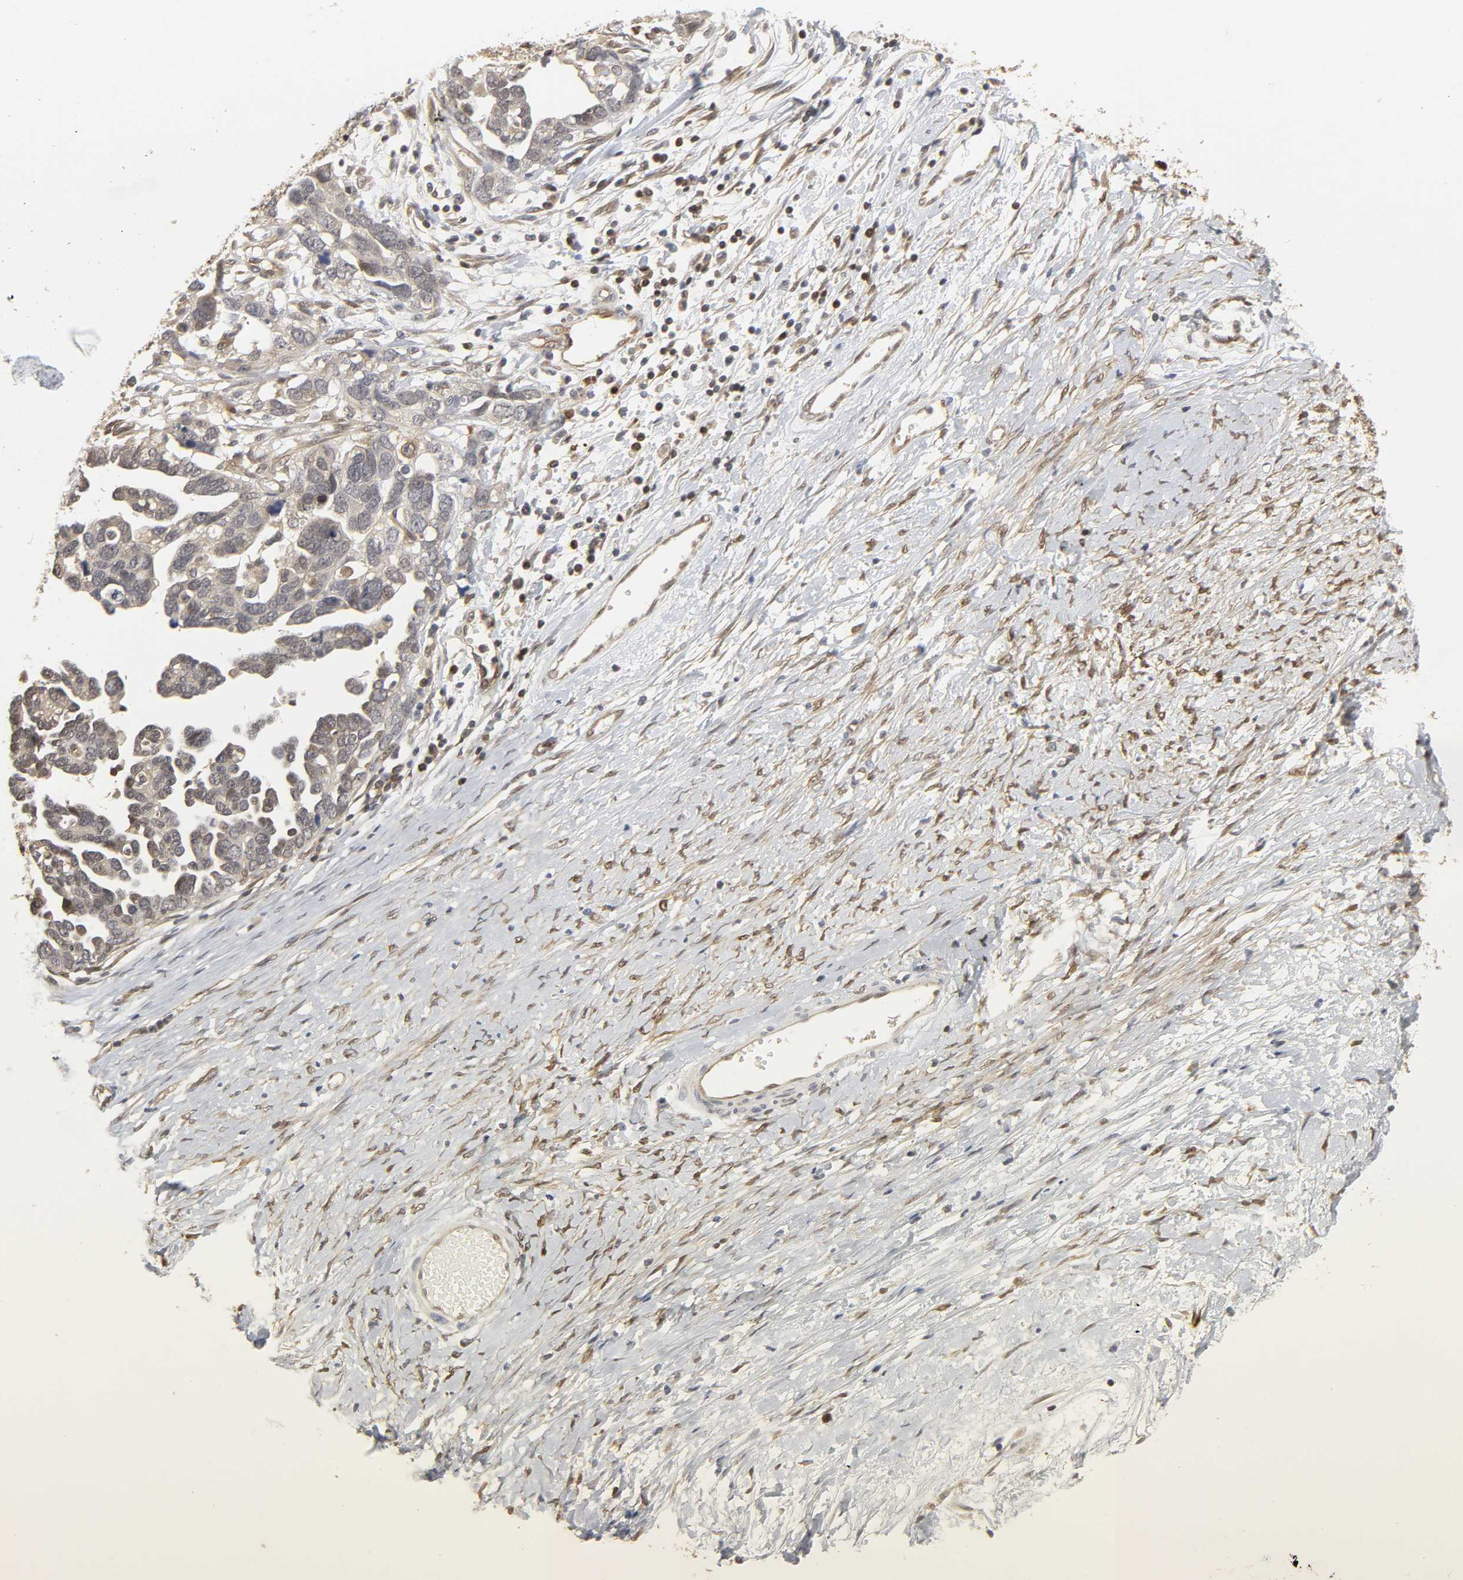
{"staining": {"intensity": "weak", "quantity": ">75%", "location": "cytoplasmic/membranous"}, "tissue": "ovarian cancer", "cell_type": "Tumor cells", "image_type": "cancer", "snomed": [{"axis": "morphology", "description": "Cystadenocarcinoma, serous, NOS"}, {"axis": "topography", "description": "Ovary"}], "caption": "Immunohistochemistry photomicrograph of ovarian serous cystadenocarcinoma stained for a protein (brown), which reveals low levels of weak cytoplasmic/membranous expression in approximately >75% of tumor cells.", "gene": "PARK7", "patient": {"sex": "female", "age": 54}}